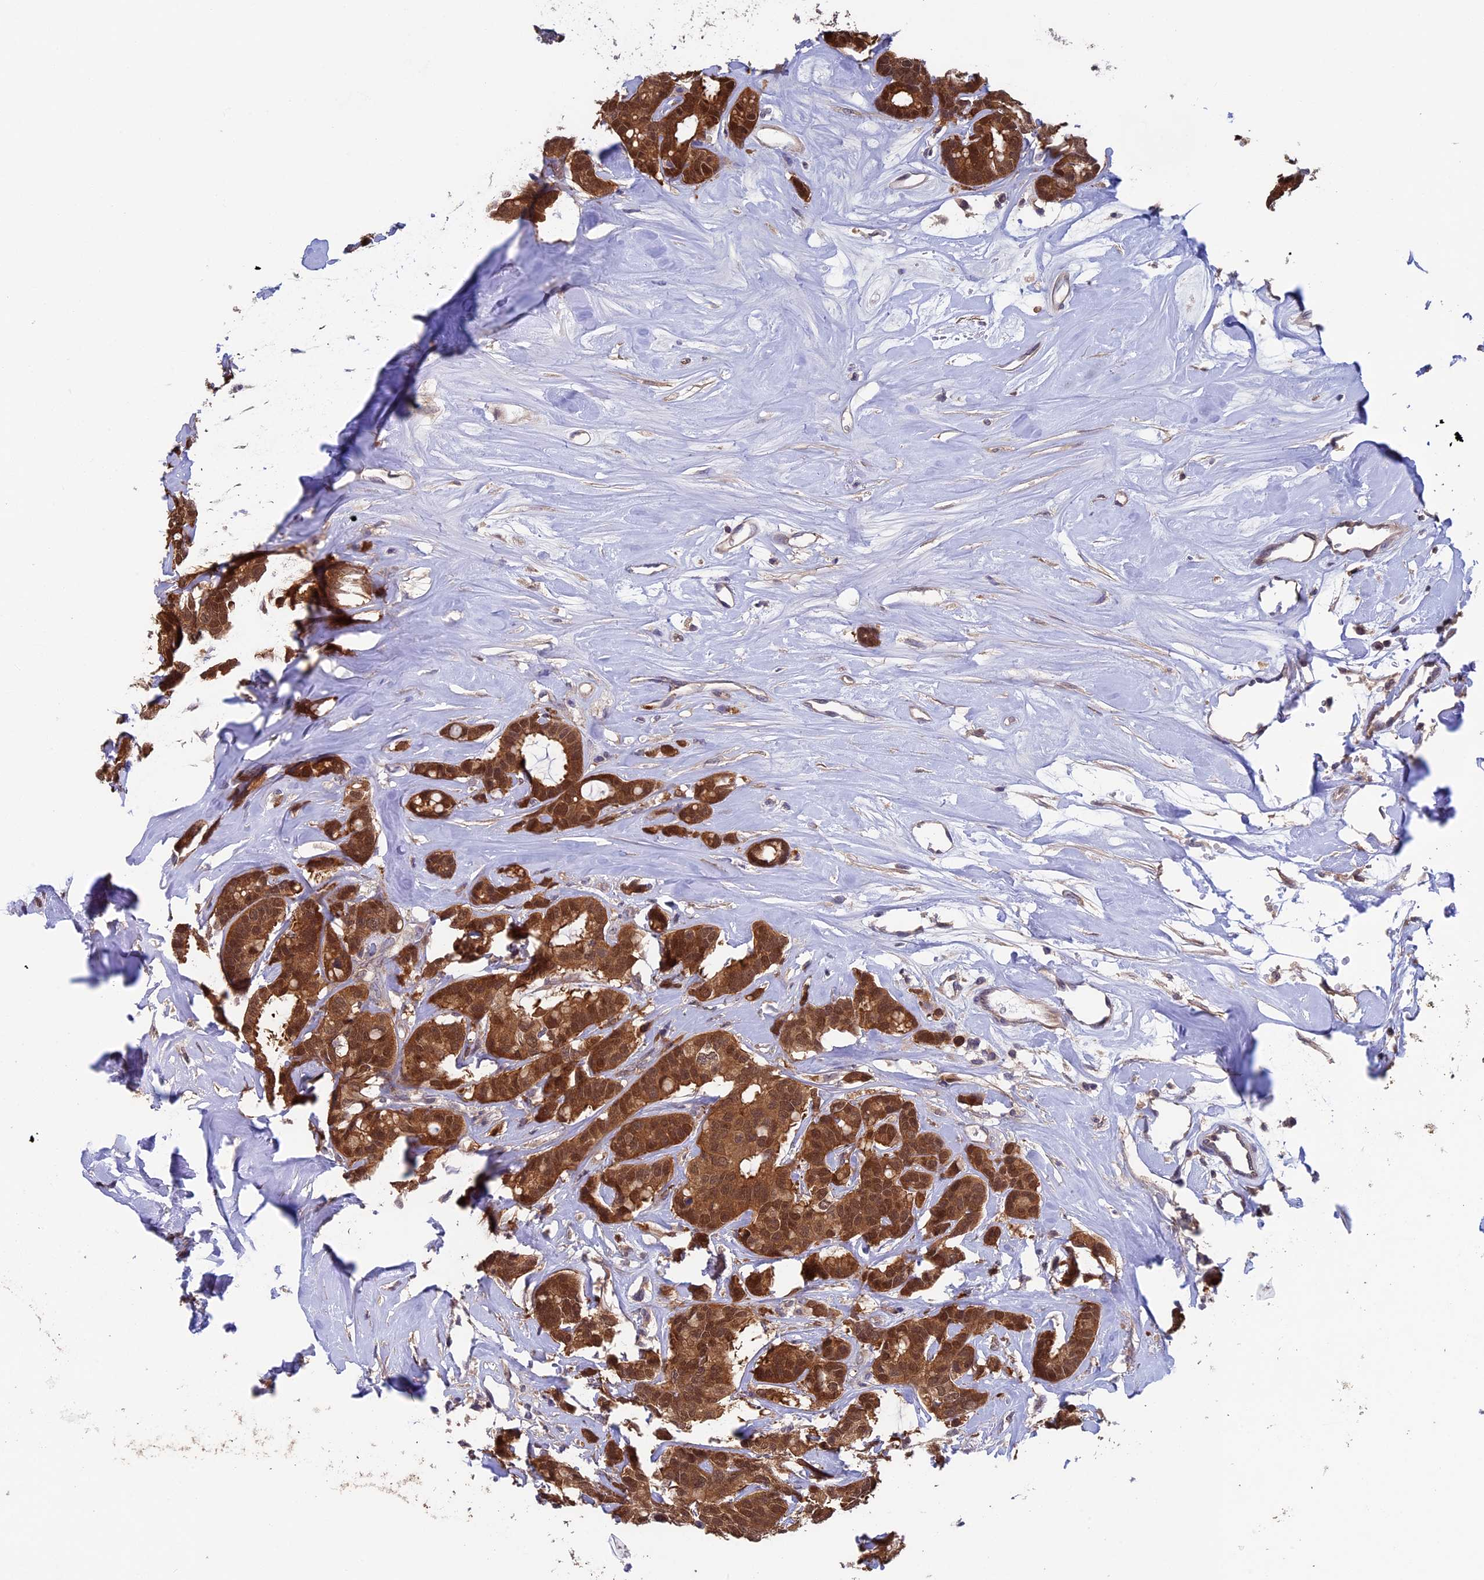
{"staining": {"intensity": "moderate", "quantity": ">75%", "location": "cytoplasmic/membranous,nuclear"}, "tissue": "breast cancer", "cell_type": "Tumor cells", "image_type": "cancer", "snomed": [{"axis": "morphology", "description": "Duct carcinoma"}, {"axis": "topography", "description": "Breast"}], "caption": "A micrograph of human breast cancer (invasive ductal carcinoma) stained for a protein demonstrates moderate cytoplasmic/membranous and nuclear brown staining in tumor cells.", "gene": "LCMT1", "patient": {"sex": "female", "age": 87}}